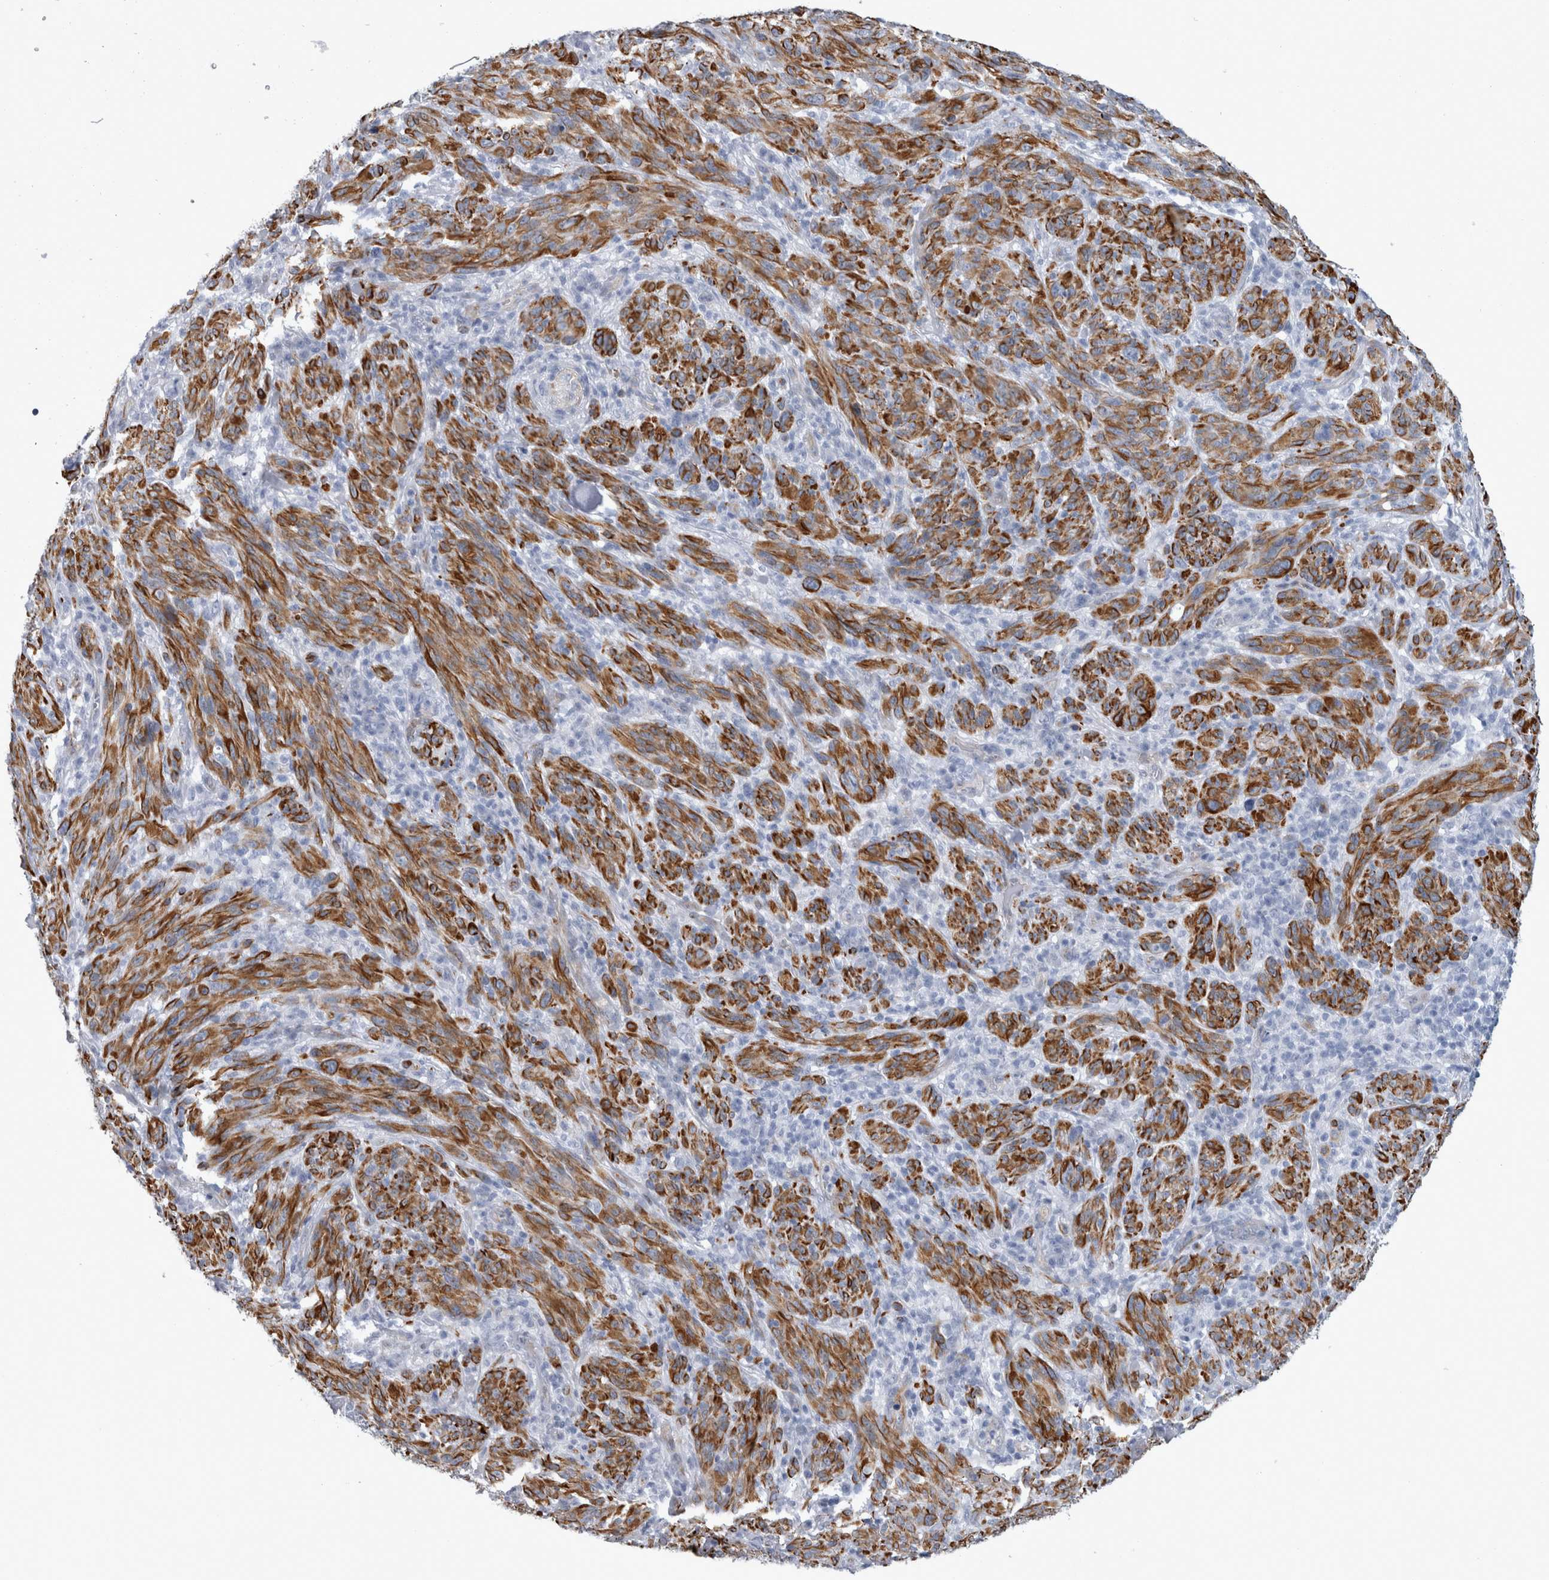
{"staining": {"intensity": "moderate", "quantity": ">75%", "location": "cytoplasmic/membranous"}, "tissue": "melanoma", "cell_type": "Tumor cells", "image_type": "cancer", "snomed": [{"axis": "morphology", "description": "Malignant melanoma, NOS"}, {"axis": "topography", "description": "Skin of head"}], "caption": "Immunohistochemistry (IHC) micrograph of melanoma stained for a protein (brown), which shows medium levels of moderate cytoplasmic/membranous expression in approximately >75% of tumor cells.", "gene": "VWDE", "patient": {"sex": "male", "age": 96}}